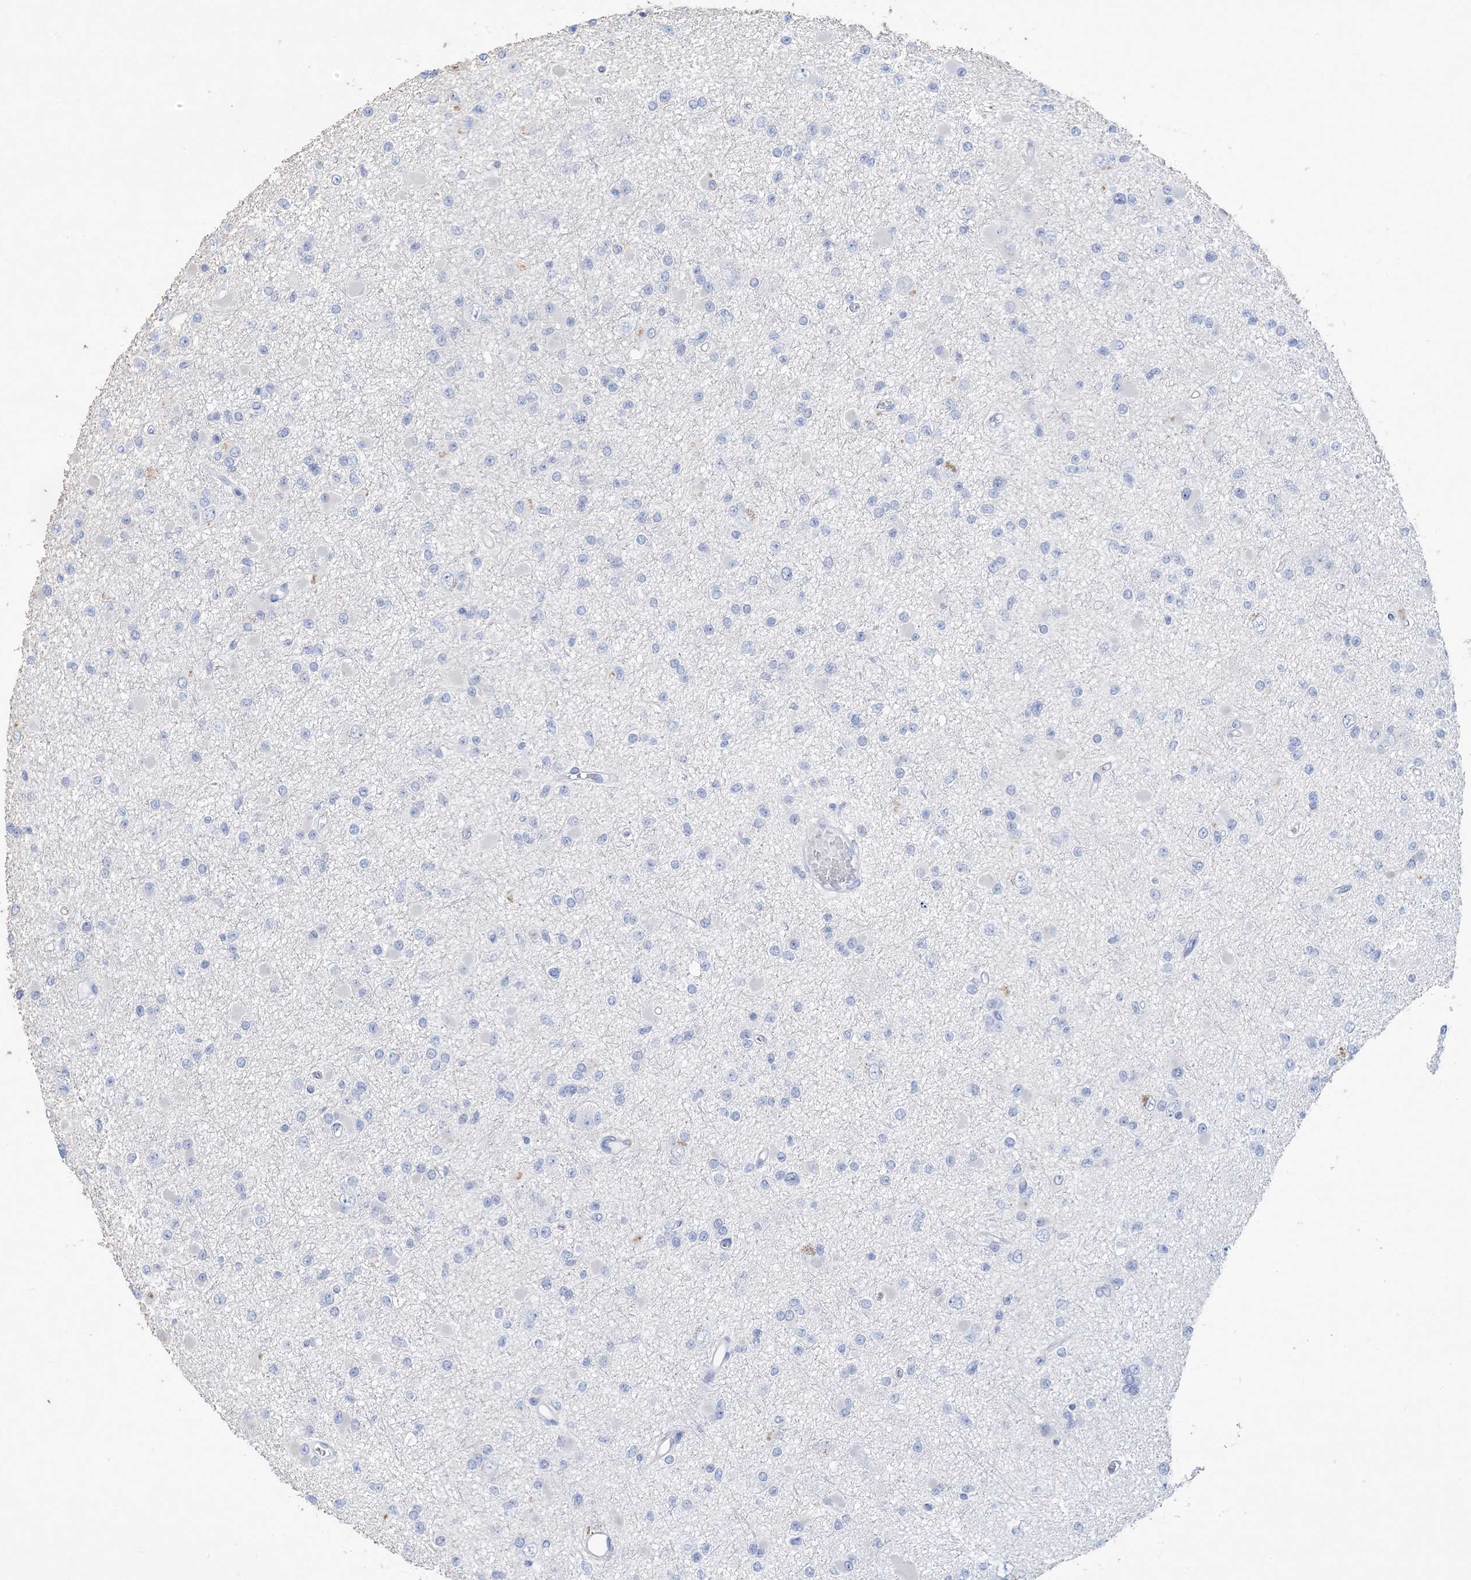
{"staining": {"intensity": "negative", "quantity": "none", "location": "none"}, "tissue": "glioma", "cell_type": "Tumor cells", "image_type": "cancer", "snomed": [{"axis": "morphology", "description": "Glioma, malignant, Low grade"}, {"axis": "topography", "description": "Brain"}], "caption": "Immunohistochemistry (IHC) micrograph of neoplastic tissue: human malignant low-grade glioma stained with DAB (3,3'-diaminobenzidine) exhibits no significant protein positivity in tumor cells. (Brightfield microscopy of DAB immunohistochemistry (IHC) at high magnification).", "gene": "SH3YL1", "patient": {"sex": "female", "age": 22}}